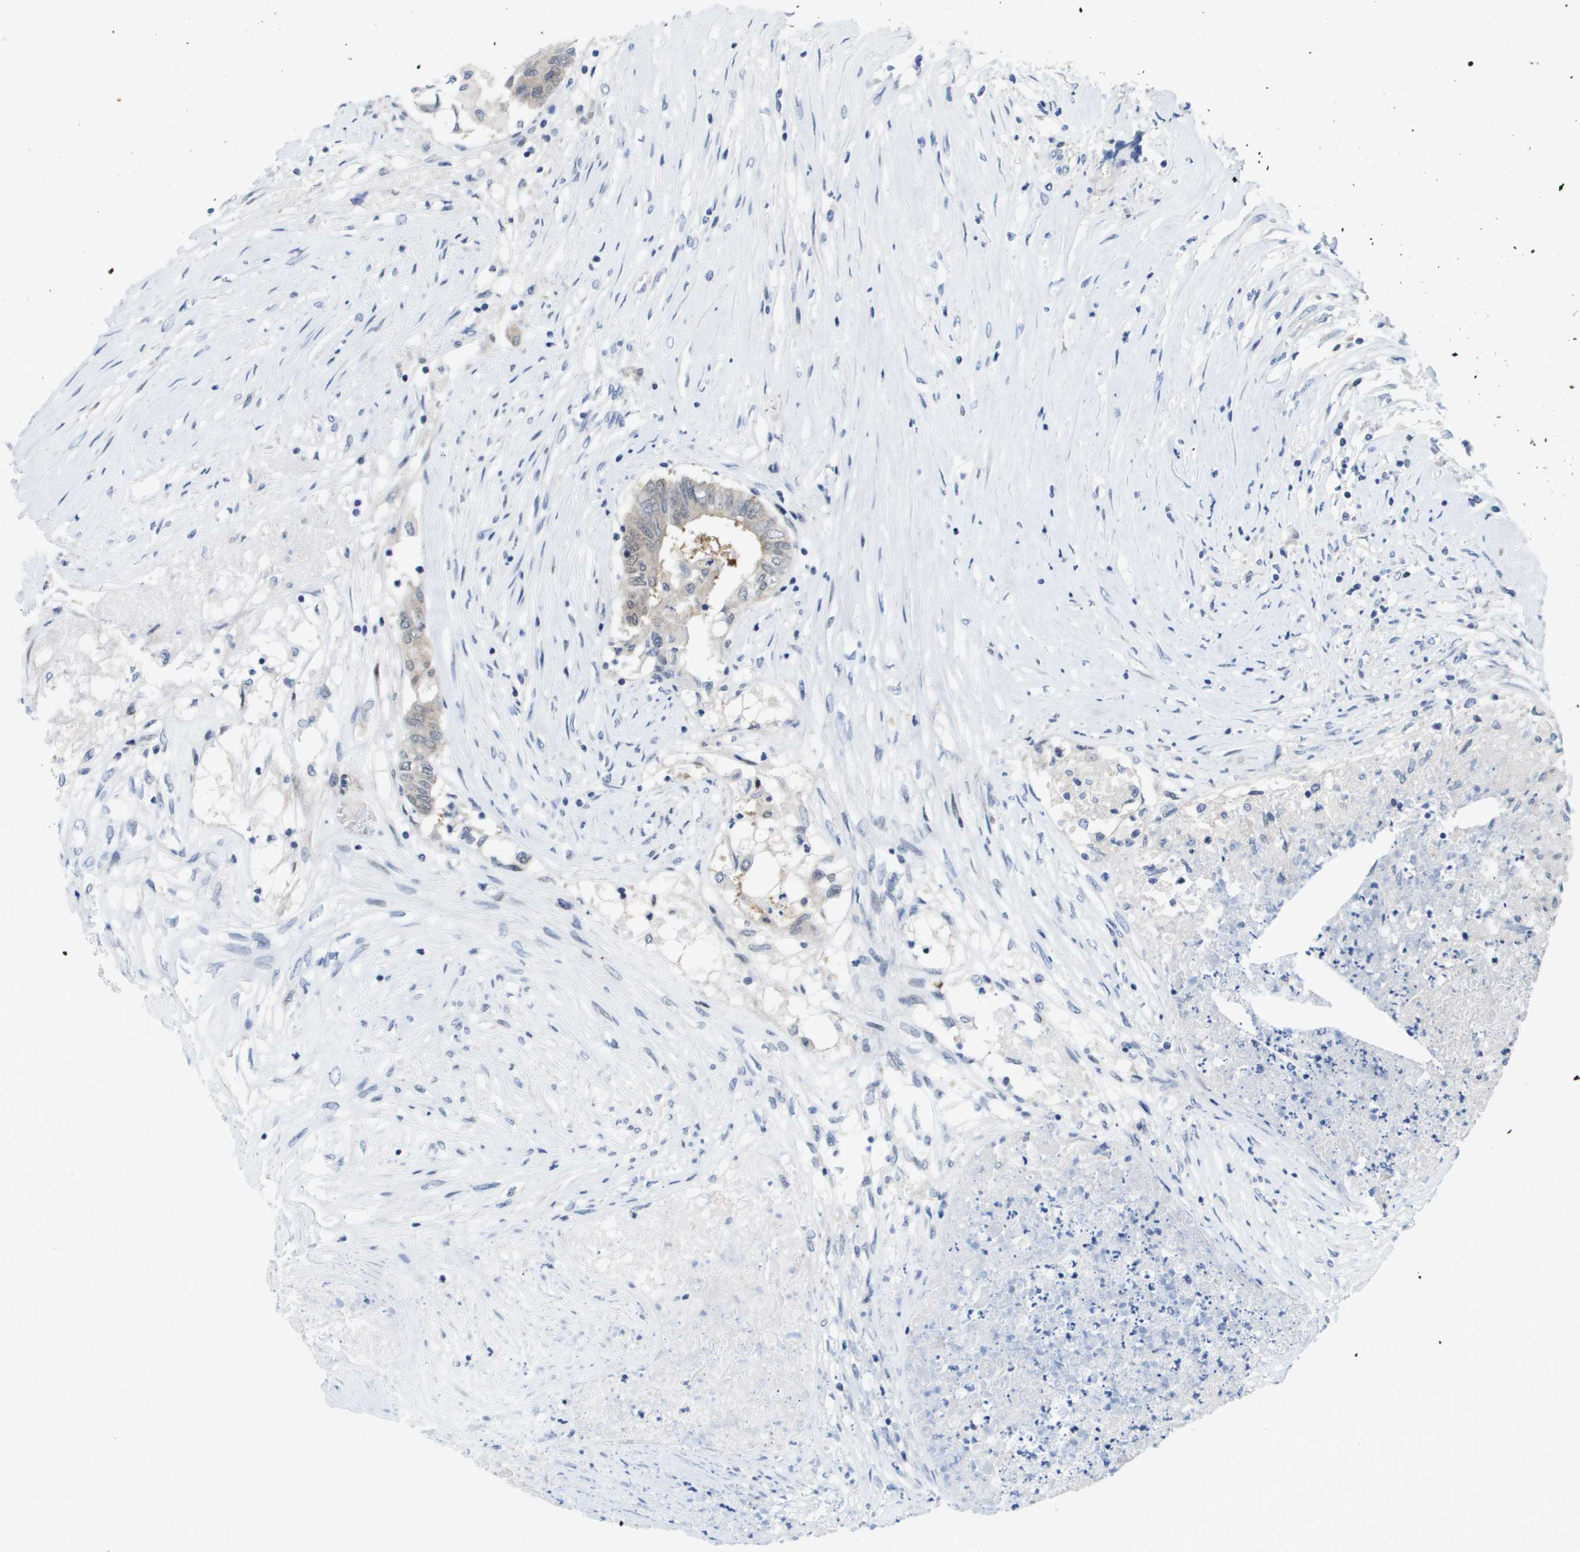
{"staining": {"intensity": "weak", "quantity": "25%-75%", "location": "cytoplasmic/membranous,nuclear"}, "tissue": "colorectal cancer", "cell_type": "Tumor cells", "image_type": "cancer", "snomed": [{"axis": "morphology", "description": "Adenocarcinoma, NOS"}, {"axis": "topography", "description": "Rectum"}], "caption": "Immunohistochemistry photomicrograph of neoplastic tissue: colorectal adenocarcinoma stained using IHC reveals low levels of weak protein expression localized specifically in the cytoplasmic/membranous and nuclear of tumor cells, appearing as a cytoplasmic/membranous and nuclear brown color.", "gene": "FKBP4", "patient": {"sex": "male", "age": 63}}